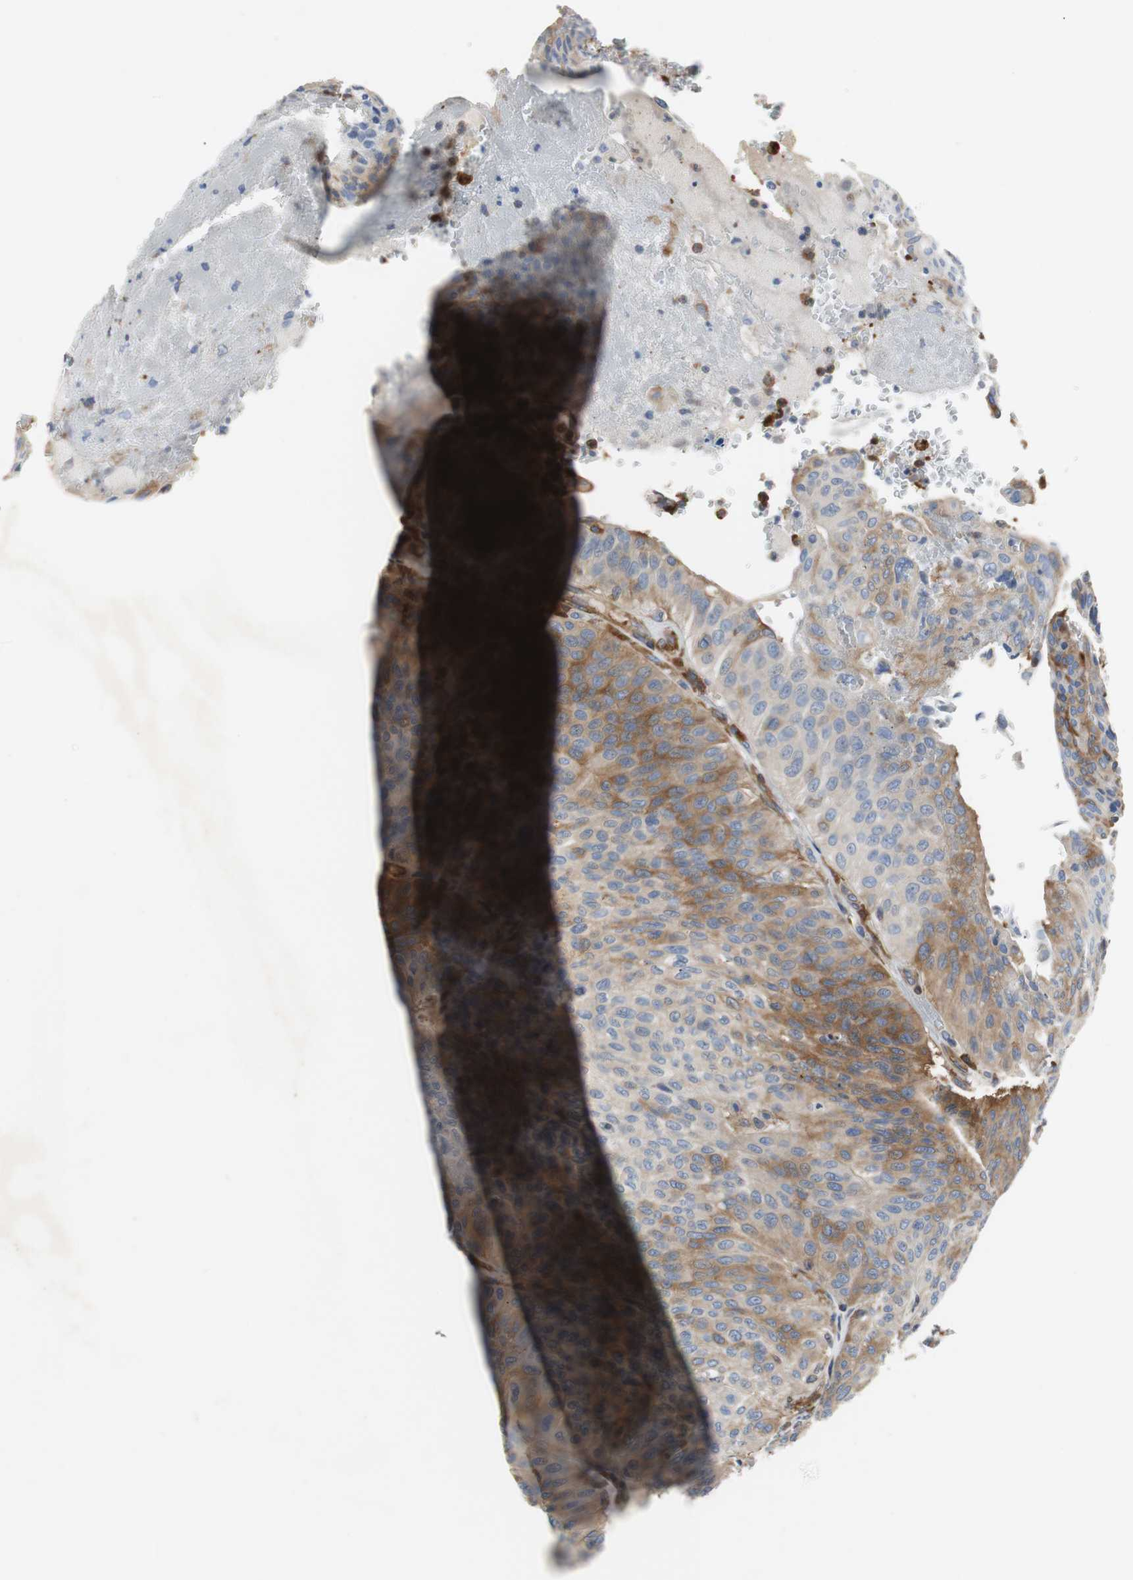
{"staining": {"intensity": "moderate", "quantity": "25%-75%", "location": "cytoplasmic/membranous"}, "tissue": "urothelial cancer", "cell_type": "Tumor cells", "image_type": "cancer", "snomed": [{"axis": "morphology", "description": "Urothelial carcinoma, High grade"}, {"axis": "topography", "description": "Urinary bladder"}], "caption": "Immunohistochemistry (IHC) (DAB (3,3'-diaminobenzidine)) staining of human high-grade urothelial carcinoma reveals moderate cytoplasmic/membranous protein expression in about 25%-75% of tumor cells.", "gene": "GYS1", "patient": {"sex": "male", "age": 66}}